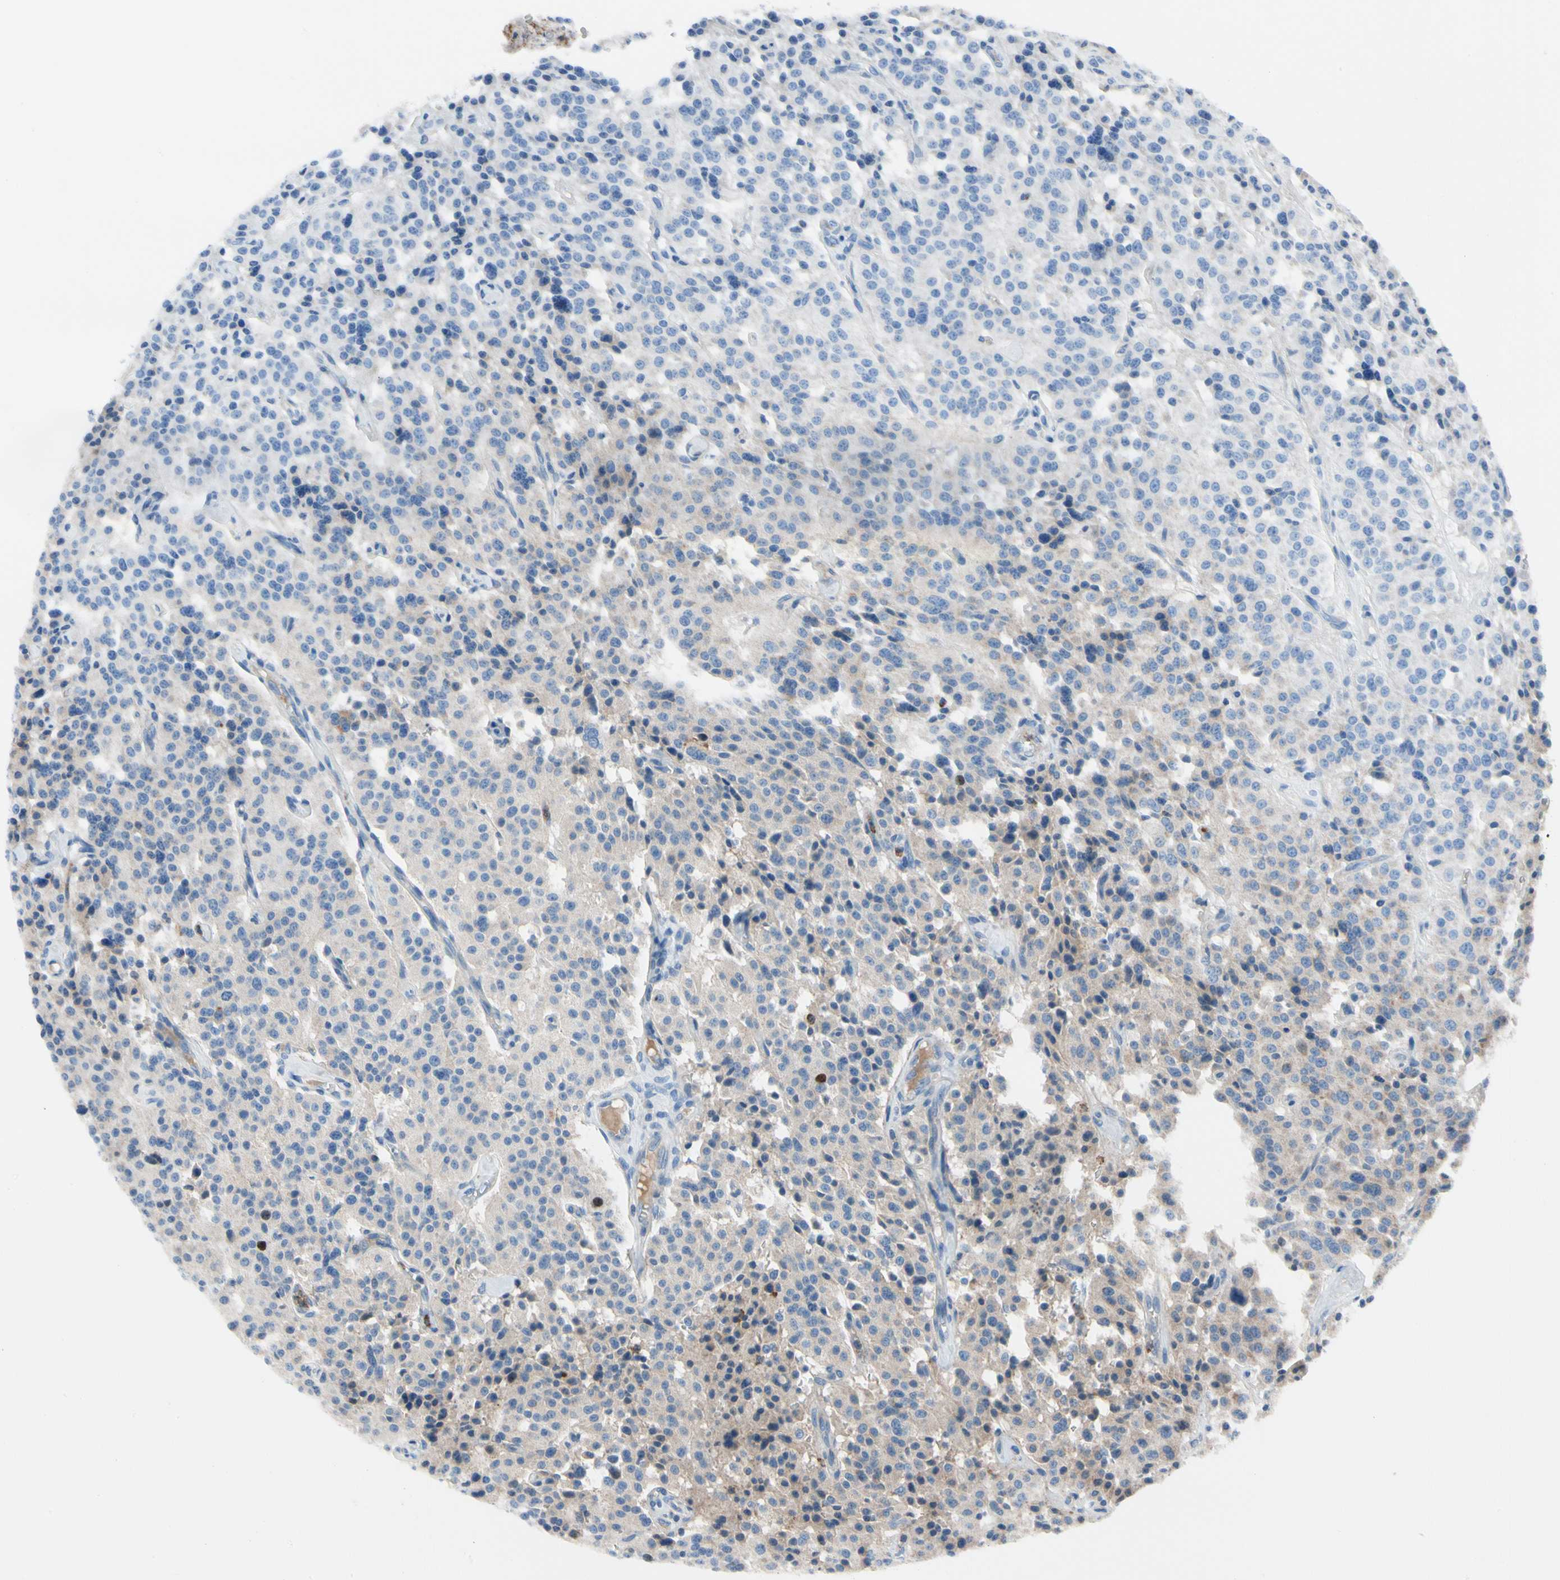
{"staining": {"intensity": "negative", "quantity": "none", "location": "none"}, "tissue": "carcinoid", "cell_type": "Tumor cells", "image_type": "cancer", "snomed": [{"axis": "morphology", "description": "Carcinoid, malignant, NOS"}, {"axis": "topography", "description": "Lung"}], "caption": "Immunohistochemistry (IHC) histopathology image of neoplastic tissue: human carcinoid (malignant) stained with DAB (3,3'-diaminobenzidine) shows no significant protein staining in tumor cells.", "gene": "HJURP", "patient": {"sex": "male", "age": 30}}